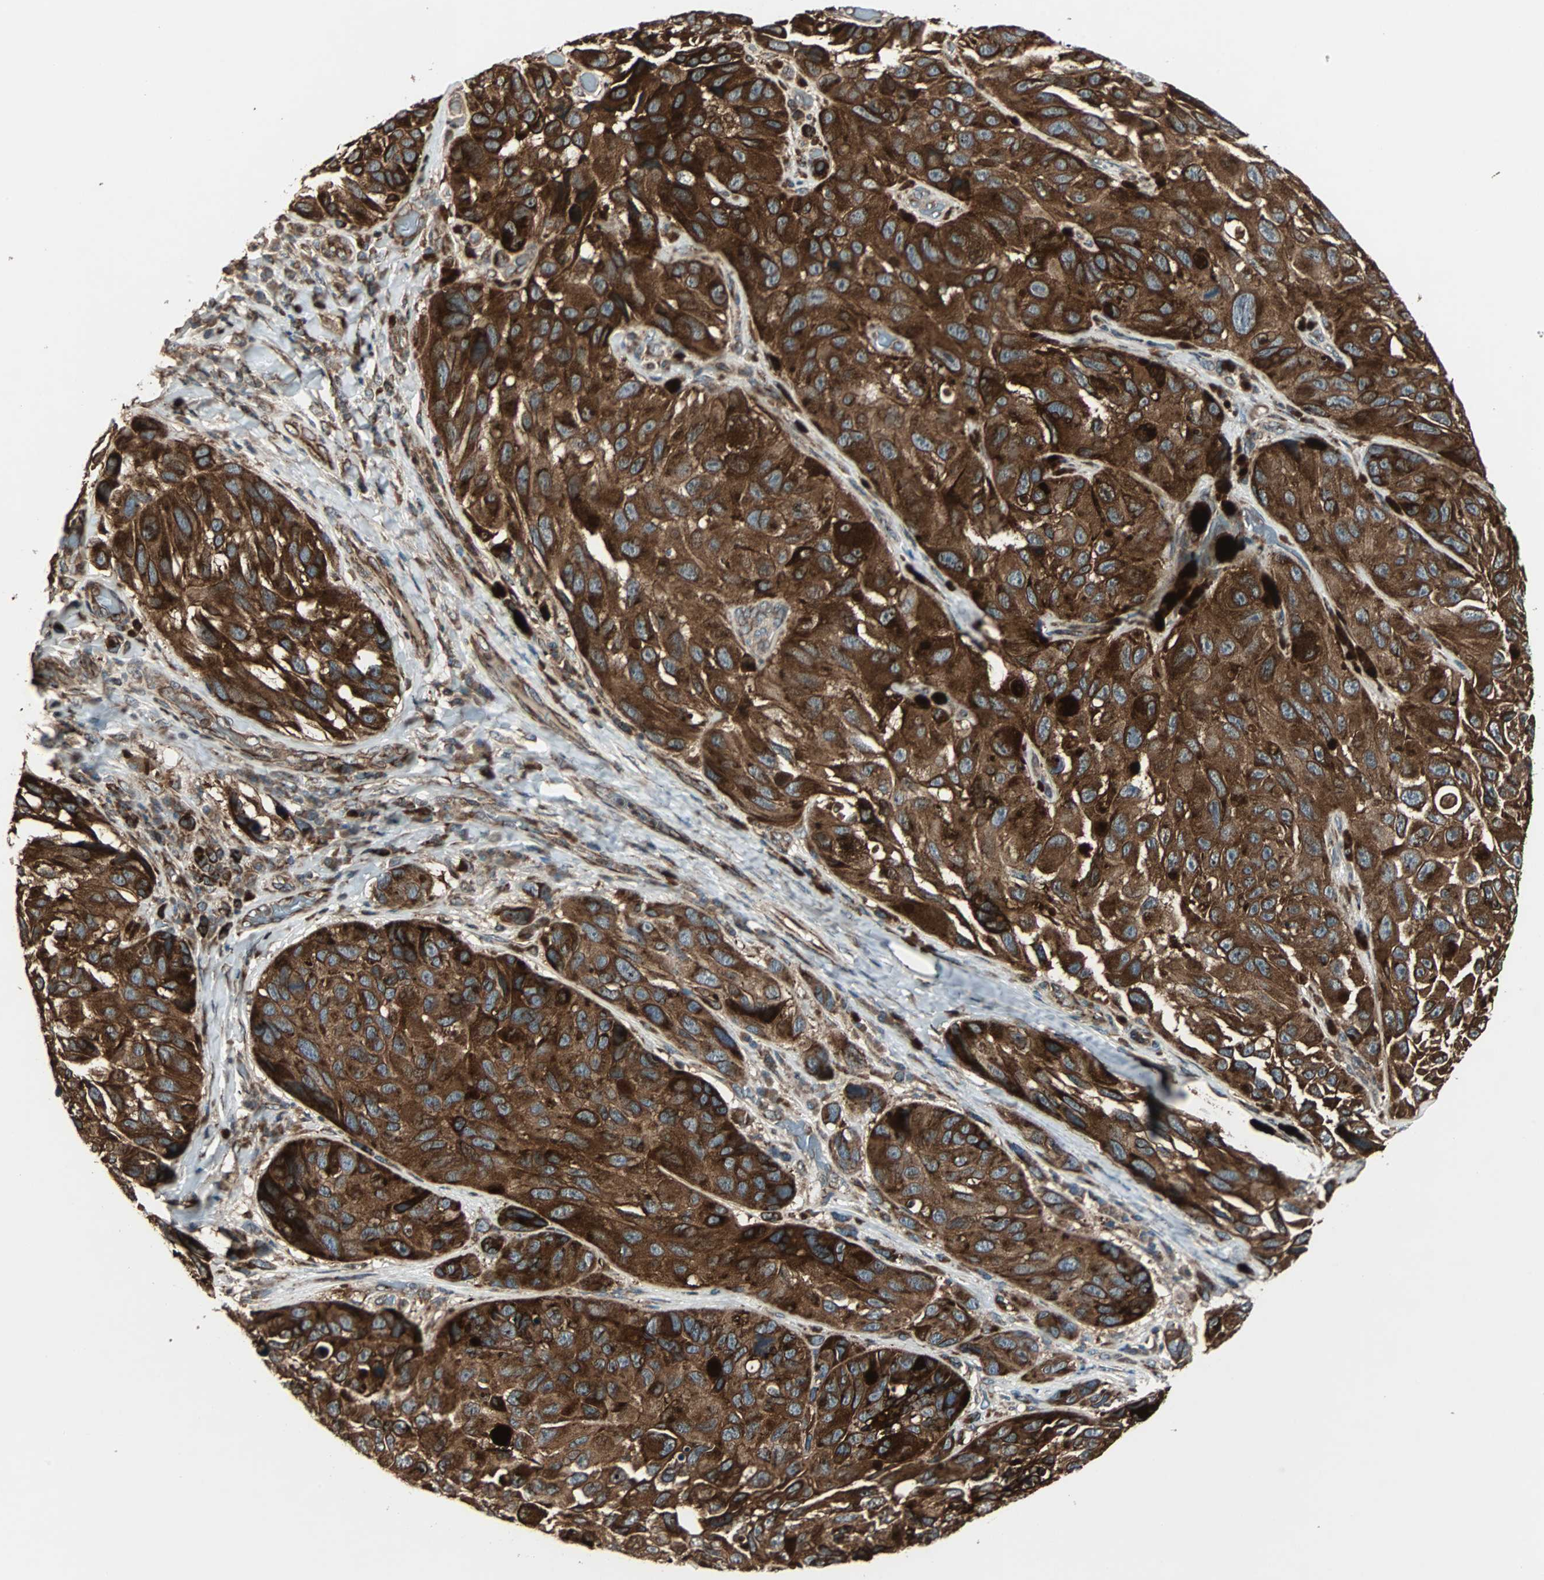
{"staining": {"intensity": "strong", "quantity": ">75%", "location": "cytoplasmic/membranous"}, "tissue": "melanoma", "cell_type": "Tumor cells", "image_type": "cancer", "snomed": [{"axis": "morphology", "description": "Malignant melanoma, NOS"}, {"axis": "topography", "description": "Skin"}], "caption": "High-power microscopy captured an immunohistochemistry micrograph of melanoma, revealing strong cytoplasmic/membranous staining in approximately >75% of tumor cells.", "gene": "RAB7A", "patient": {"sex": "female", "age": 73}}